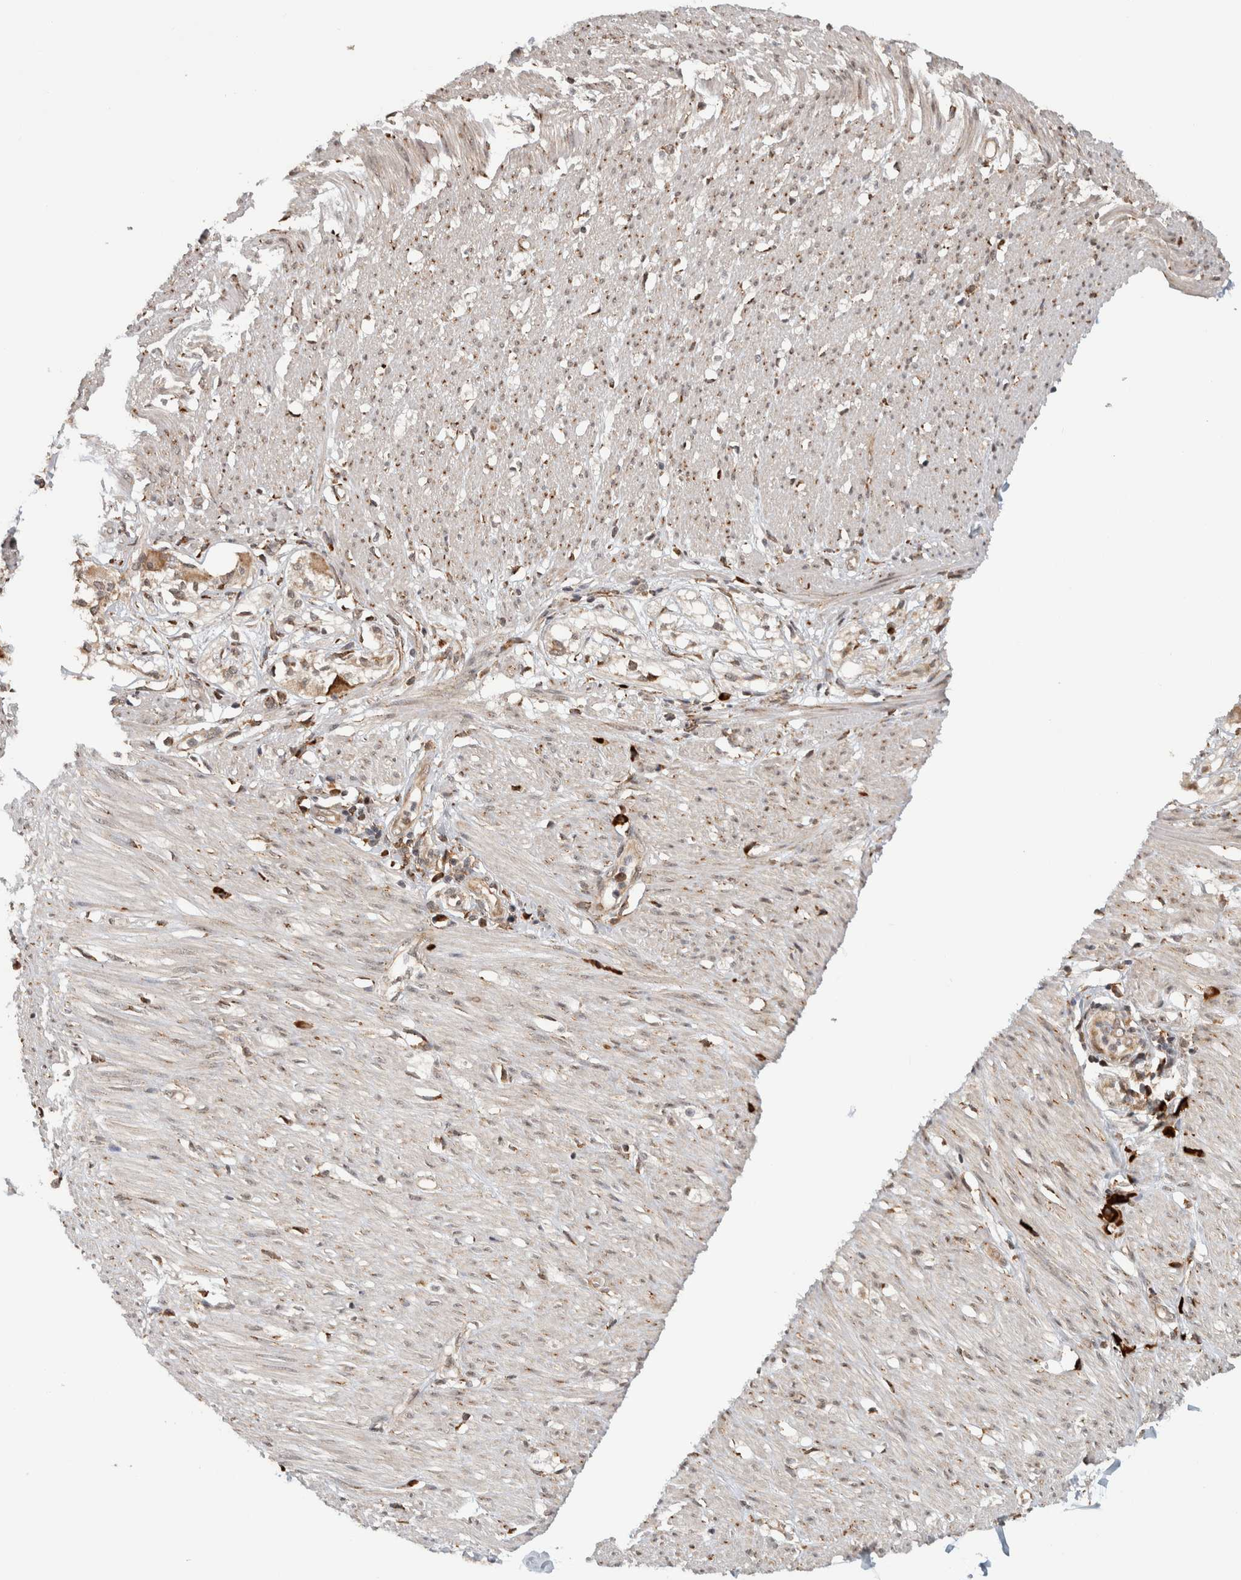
{"staining": {"intensity": "weak", "quantity": "25%-75%", "location": "cytoplasmic/membranous"}, "tissue": "smooth muscle", "cell_type": "Smooth muscle cells", "image_type": "normal", "snomed": [{"axis": "morphology", "description": "Normal tissue, NOS"}, {"axis": "morphology", "description": "Adenocarcinoma, NOS"}, {"axis": "topography", "description": "Colon"}, {"axis": "topography", "description": "Peripheral nerve tissue"}], "caption": "Brown immunohistochemical staining in unremarkable human smooth muscle exhibits weak cytoplasmic/membranous staining in approximately 25%-75% of smooth muscle cells. The protein is shown in brown color, while the nuclei are stained blue.", "gene": "MS4A7", "patient": {"sex": "male", "age": 14}}